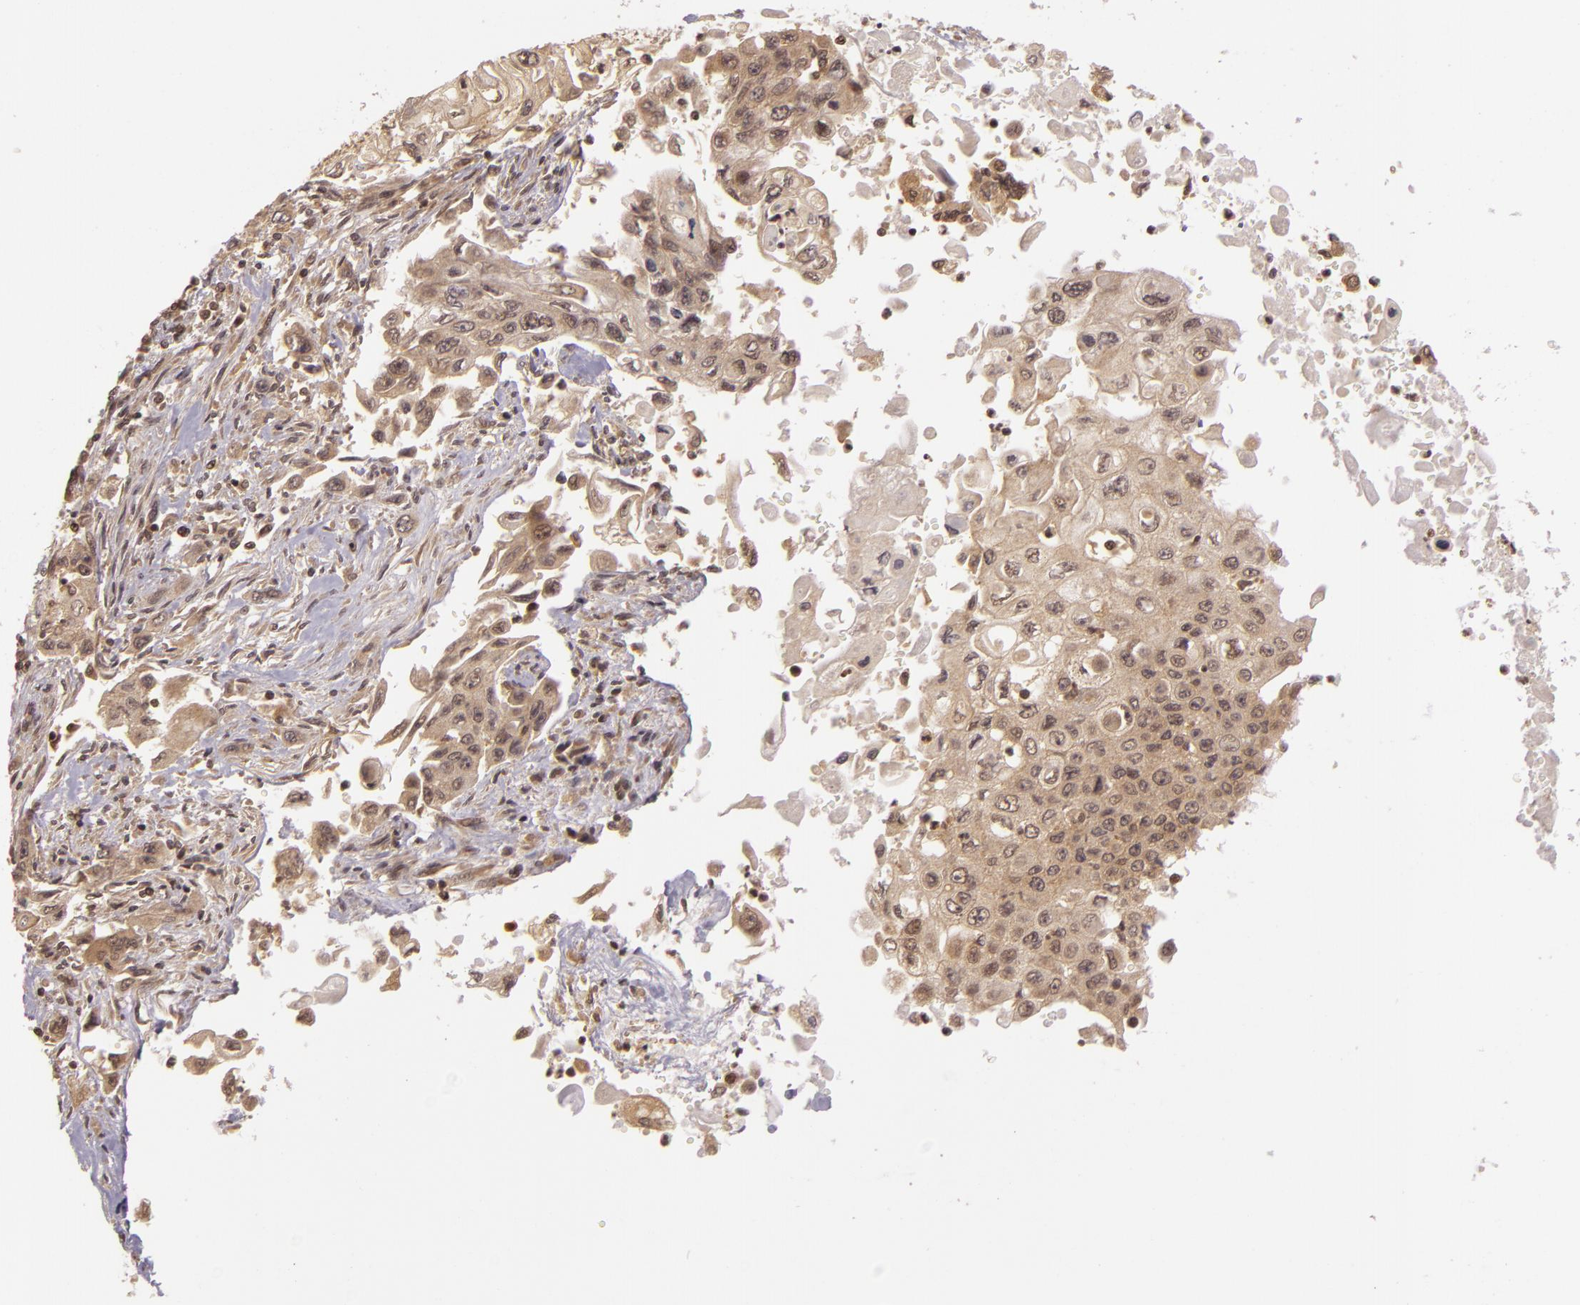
{"staining": {"intensity": "weak", "quantity": ">75%", "location": "cytoplasmic/membranous"}, "tissue": "pancreatic cancer", "cell_type": "Tumor cells", "image_type": "cancer", "snomed": [{"axis": "morphology", "description": "Adenocarcinoma, NOS"}, {"axis": "topography", "description": "Pancreas"}], "caption": "Immunohistochemical staining of human pancreatic adenocarcinoma exhibits weak cytoplasmic/membranous protein expression in approximately >75% of tumor cells.", "gene": "TXNRD2", "patient": {"sex": "male", "age": 70}}